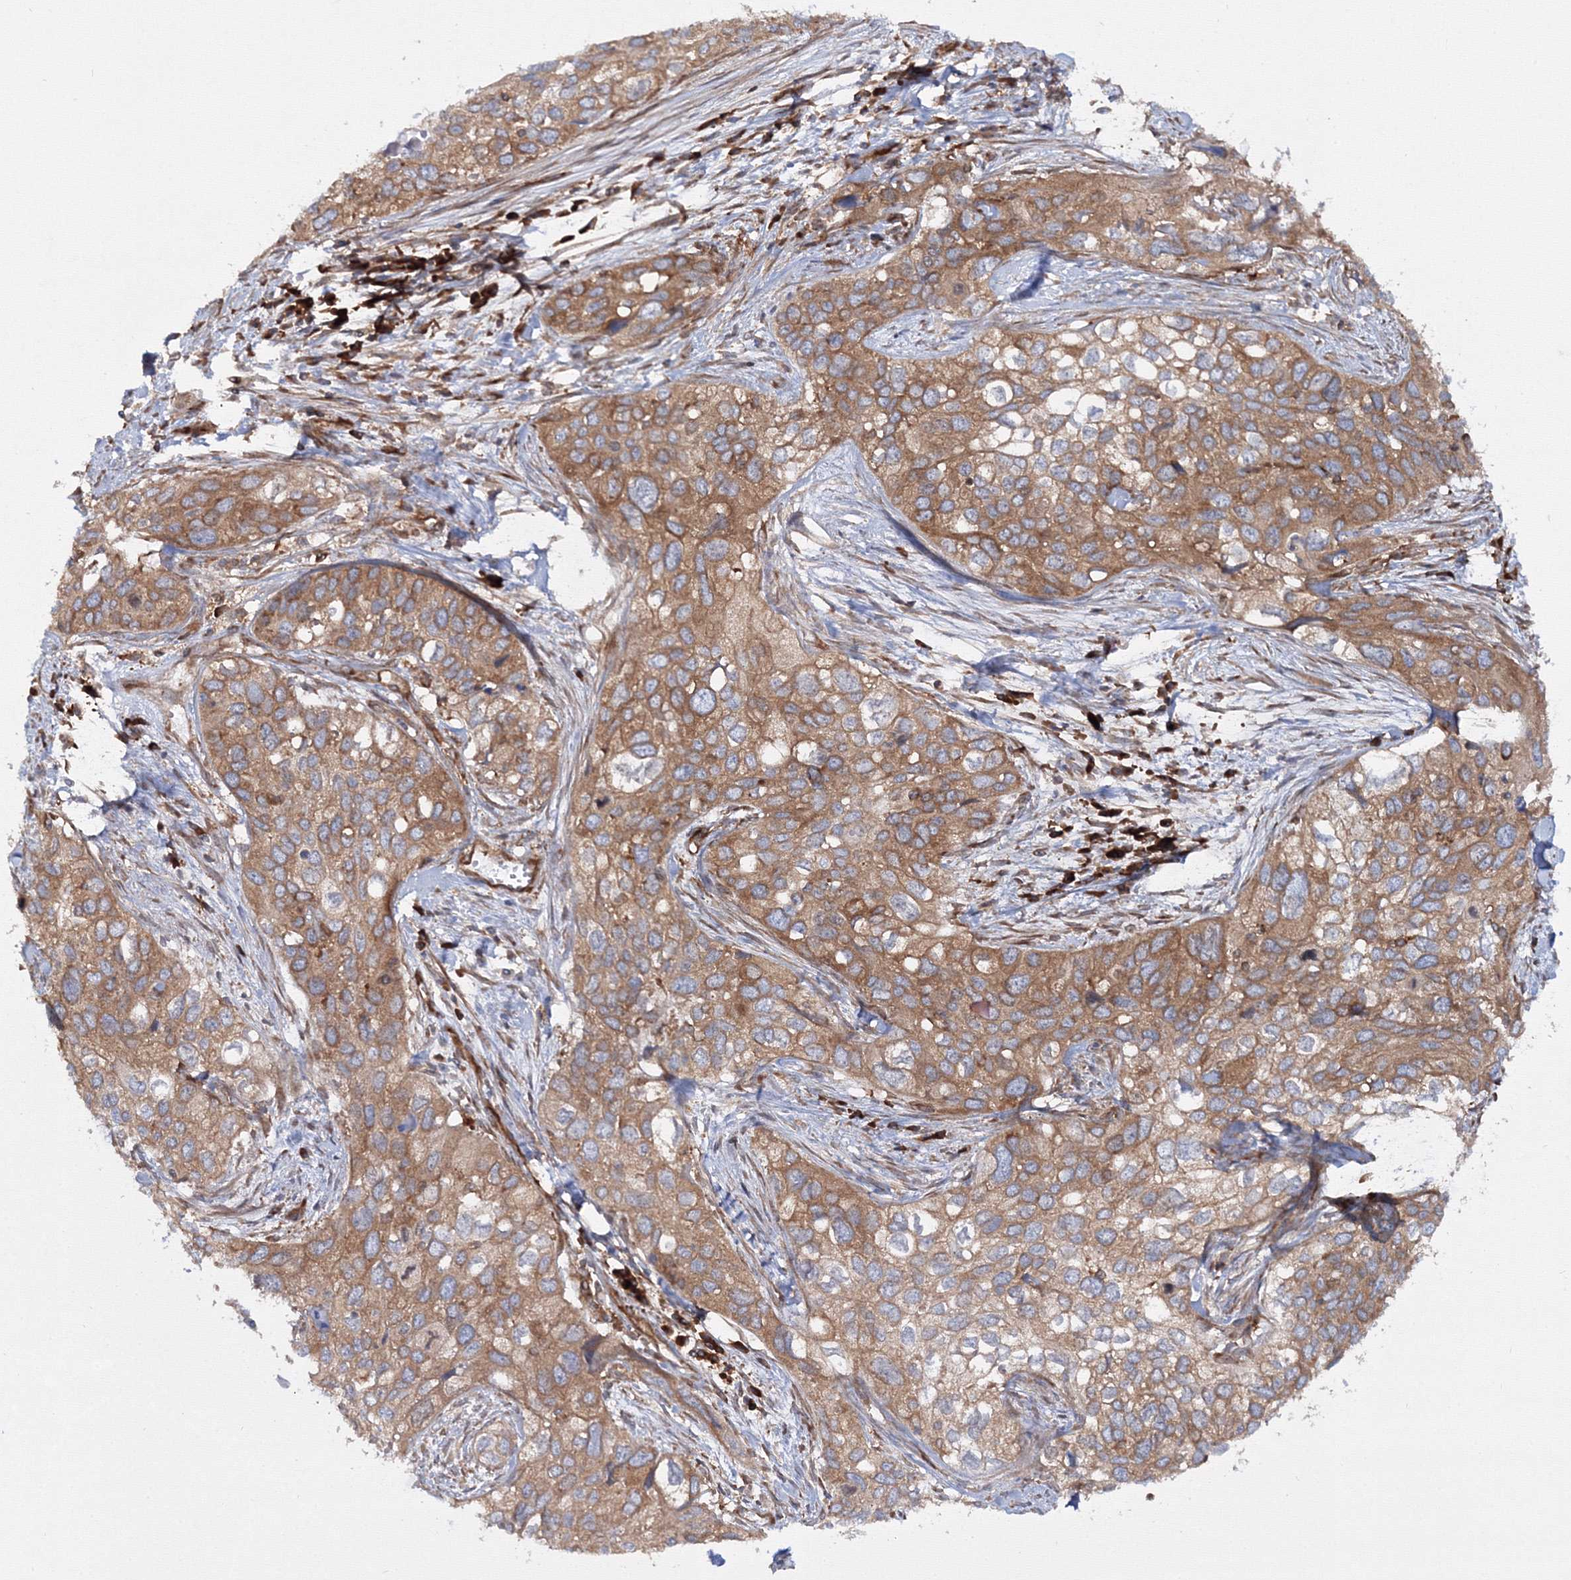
{"staining": {"intensity": "moderate", "quantity": ">75%", "location": "cytoplasmic/membranous"}, "tissue": "cervical cancer", "cell_type": "Tumor cells", "image_type": "cancer", "snomed": [{"axis": "morphology", "description": "Squamous cell carcinoma, NOS"}, {"axis": "topography", "description": "Cervix"}], "caption": "Protein expression by immunohistochemistry (IHC) demonstrates moderate cytoplasmic/membranous positivity in approximately >75% of tumor cells in squamous cell carcinoma (cervical).", "gene": "HARS1", "patient": {"sex": "female", "age": 55}}